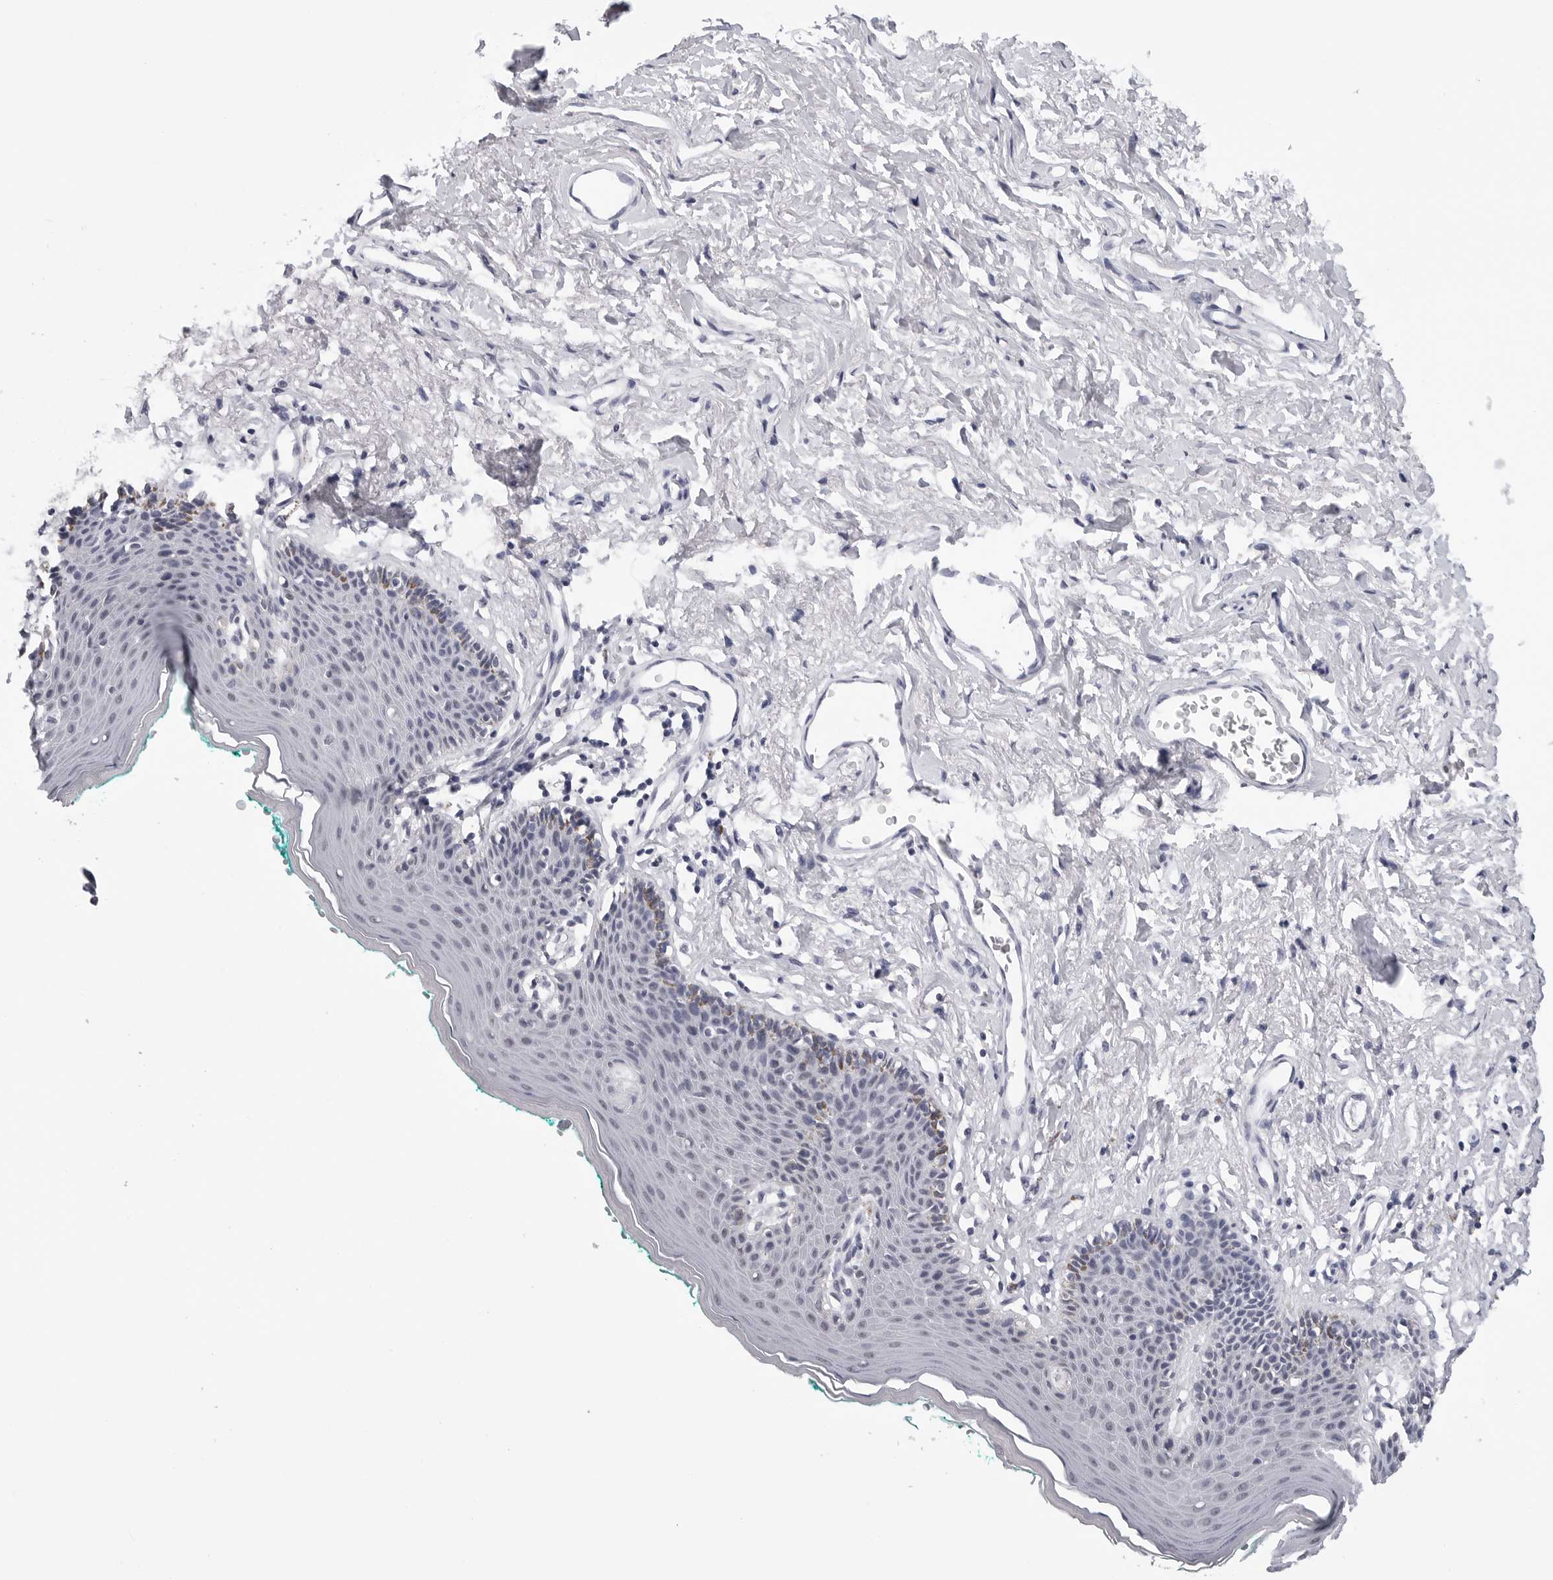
{"staining": {"intensity": "weak", "quantity": "<25%", "location": "nuclear"}, "tissue": "skin", "cell_type": "Epidermal cells", "image_type": "normal", "snomed": [{"axis": "morphology", "description": "Normal tissue, NOS"}, {"axis": "topography", "description": "Vulva"}], "caption": "Epidermal cells show no significant positivity in benign skin.", "gene": "GNL2", "patient": {"sex": "female", "age": 66}}